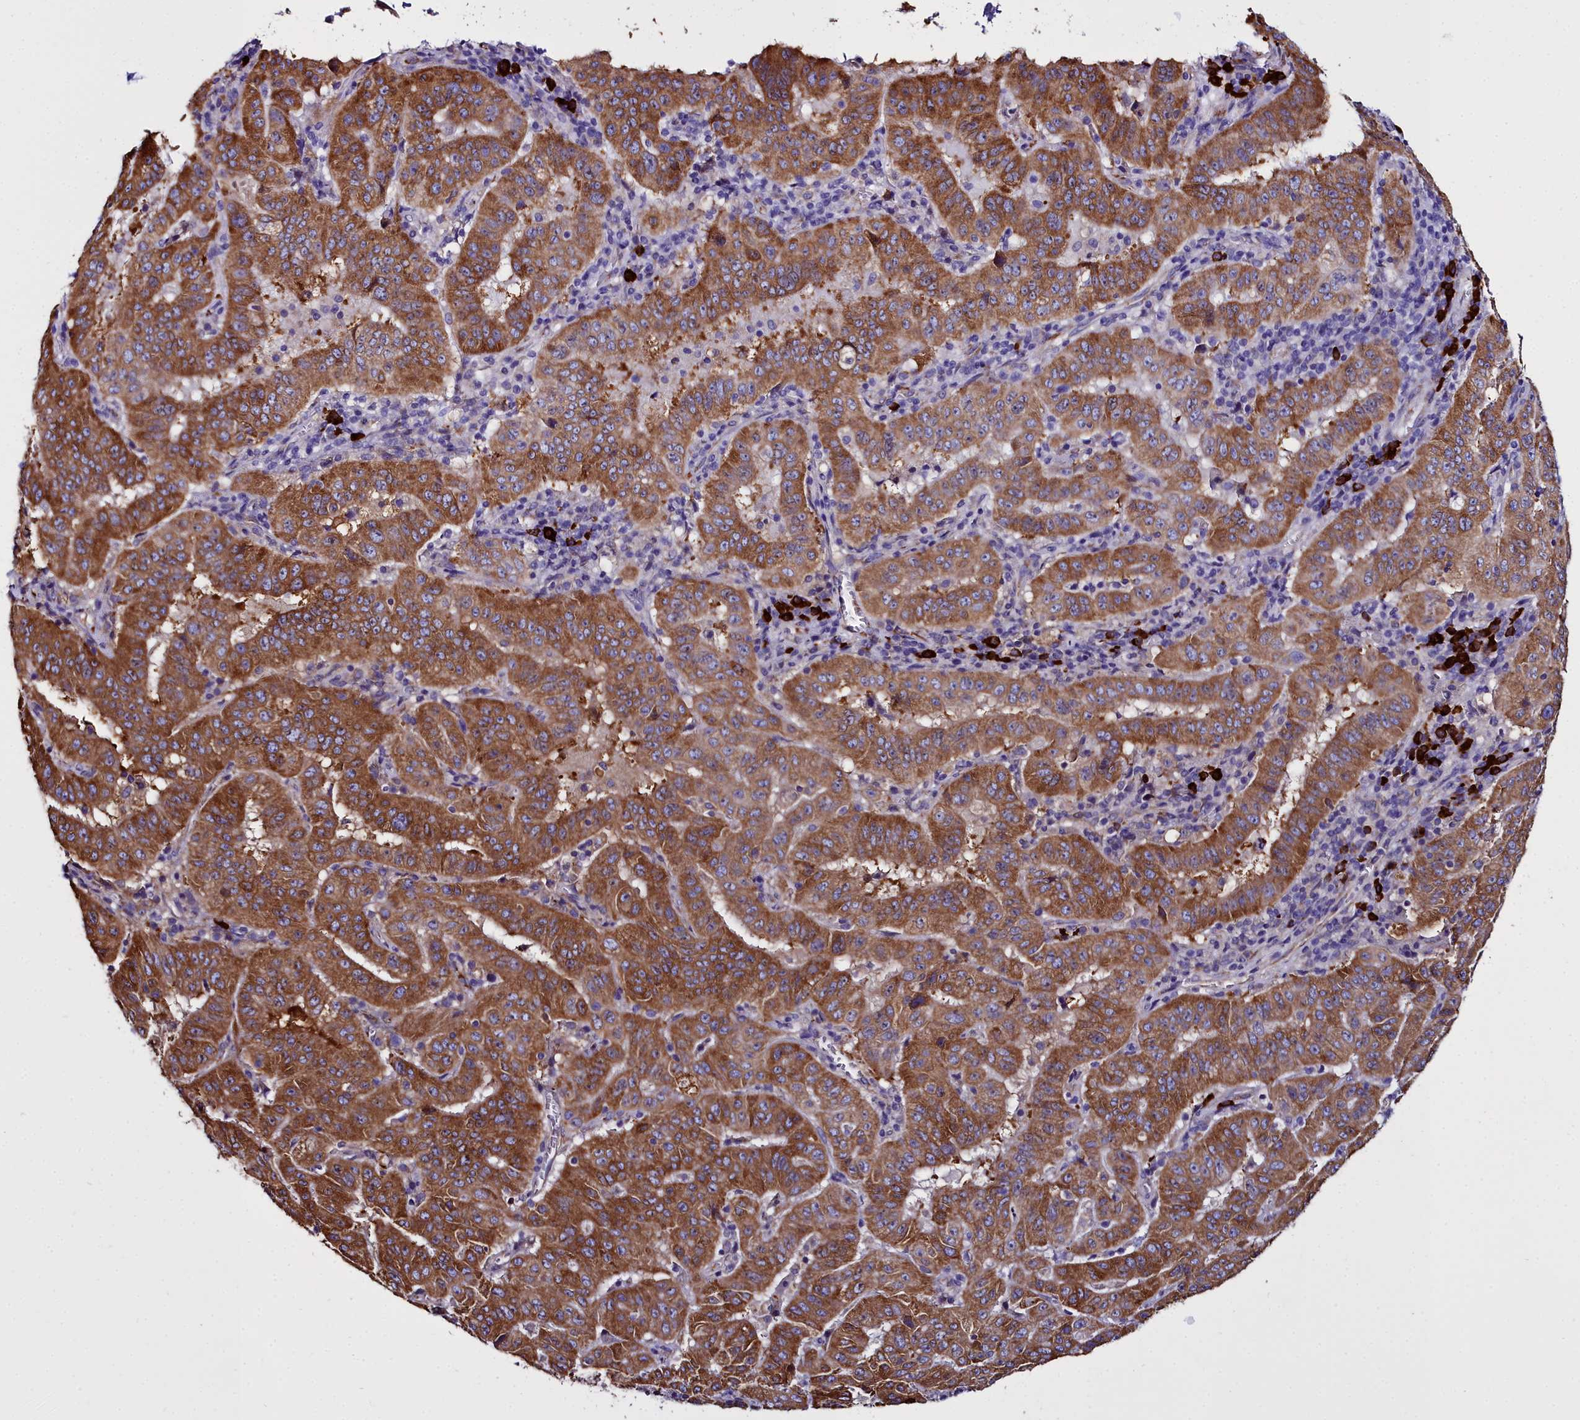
{"staining": {"intensity": "strong", "quantity": ">75%", "location": "cytoplasmic/membranous"}, "tissue": "pancreatic cancer", "cell_type": "Tumor cells", "image_type": "cancer", "snomed": [{"axis": "morphology", "description": "Adenocarcinoma, NOS"}, {"axis": "topography", "description": "Pancreas"}], "caption": "A photomicrograph of pancreatic cancer (adenocarcinoma) stained for a protein displays strong cytoplasmic/membranous brown staining in tumor cells.", "gene": "TXNDC5", "patient": {"sex": "male", "age": 63}}